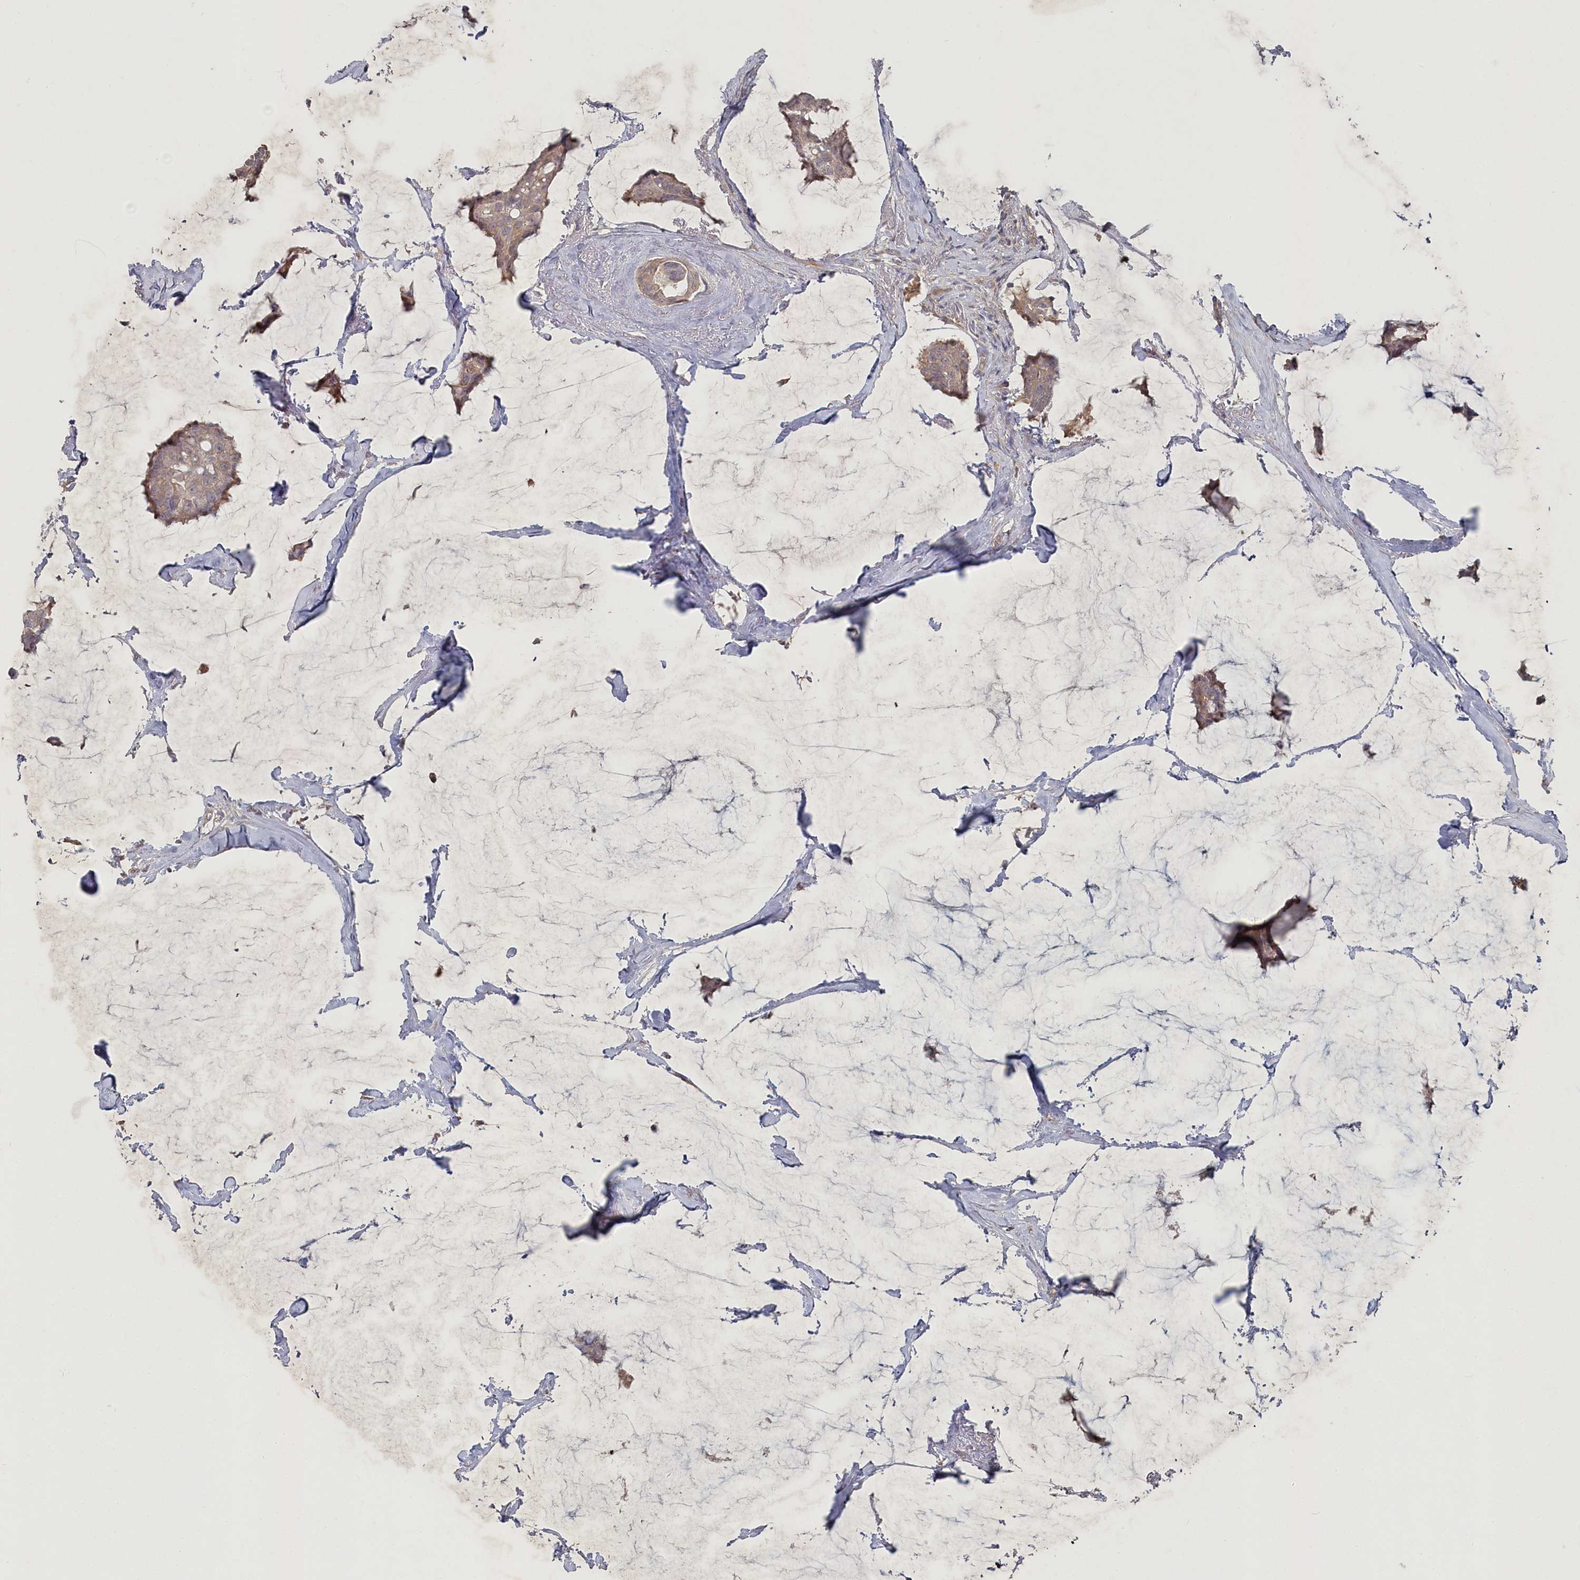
{"staining": {"intensity": "weak", "quantity": ">75%", "location": "cytoplasmic/membranous"}, "tissue": "breast cancer", "cell_type": "Tumor cells", "image_type": "cancer", "snomed": [{"axis": "morphology", "description": "Duct carcinoma"}, {"axis": "topography", "description": "Breast"}], "caption": "Immunohistochemistry (IHC) image of neoplastic tissue: breast cancer stained using IHC displays low levels of weak protein expression localized specifically in the cytoplasmic/membranous of tumor cells, appearing as a cytoplasmic/membranous brown color.", "gene": "TGFBRAP1", "patient": {"sex": "female", "age": 93}}